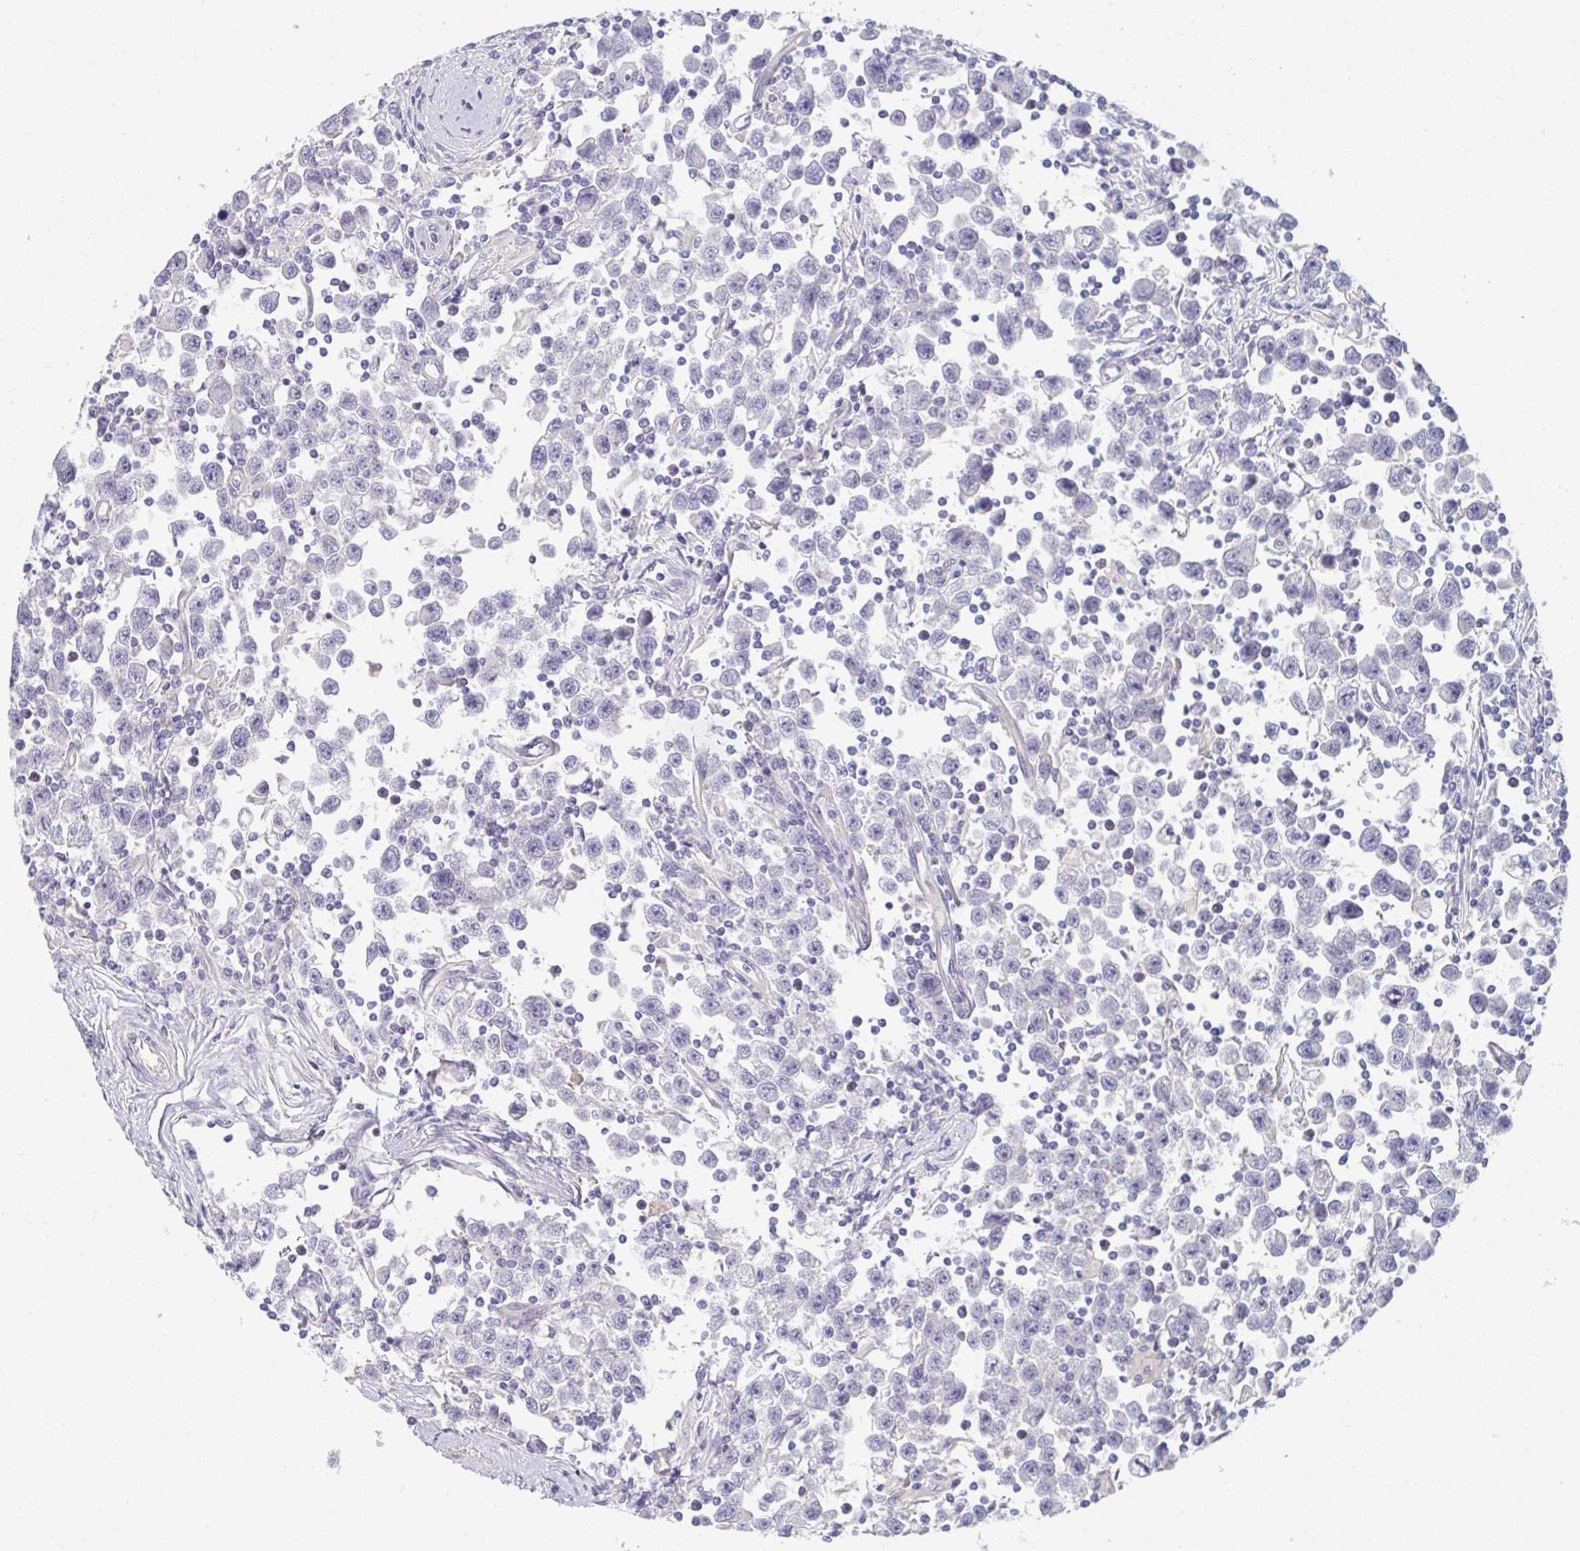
{"staining": {"intensity": "negative", "quantity": "none", "location": "none"}, "tissue": "testis cancer", "cell_type": "Tumor cells", "image_type": "cancer", "snomed": [{"axis": "morphology", "description": "Seminoma, NOS"}, {"axis": "topography", "description": "Testis"}], "caption": "Seminoma (testis) was stained to show a protein in brown. There is no significant expression in tumor cells.", "gene": "PTPRD", "patient": {"sex": "male", "age": 31}}